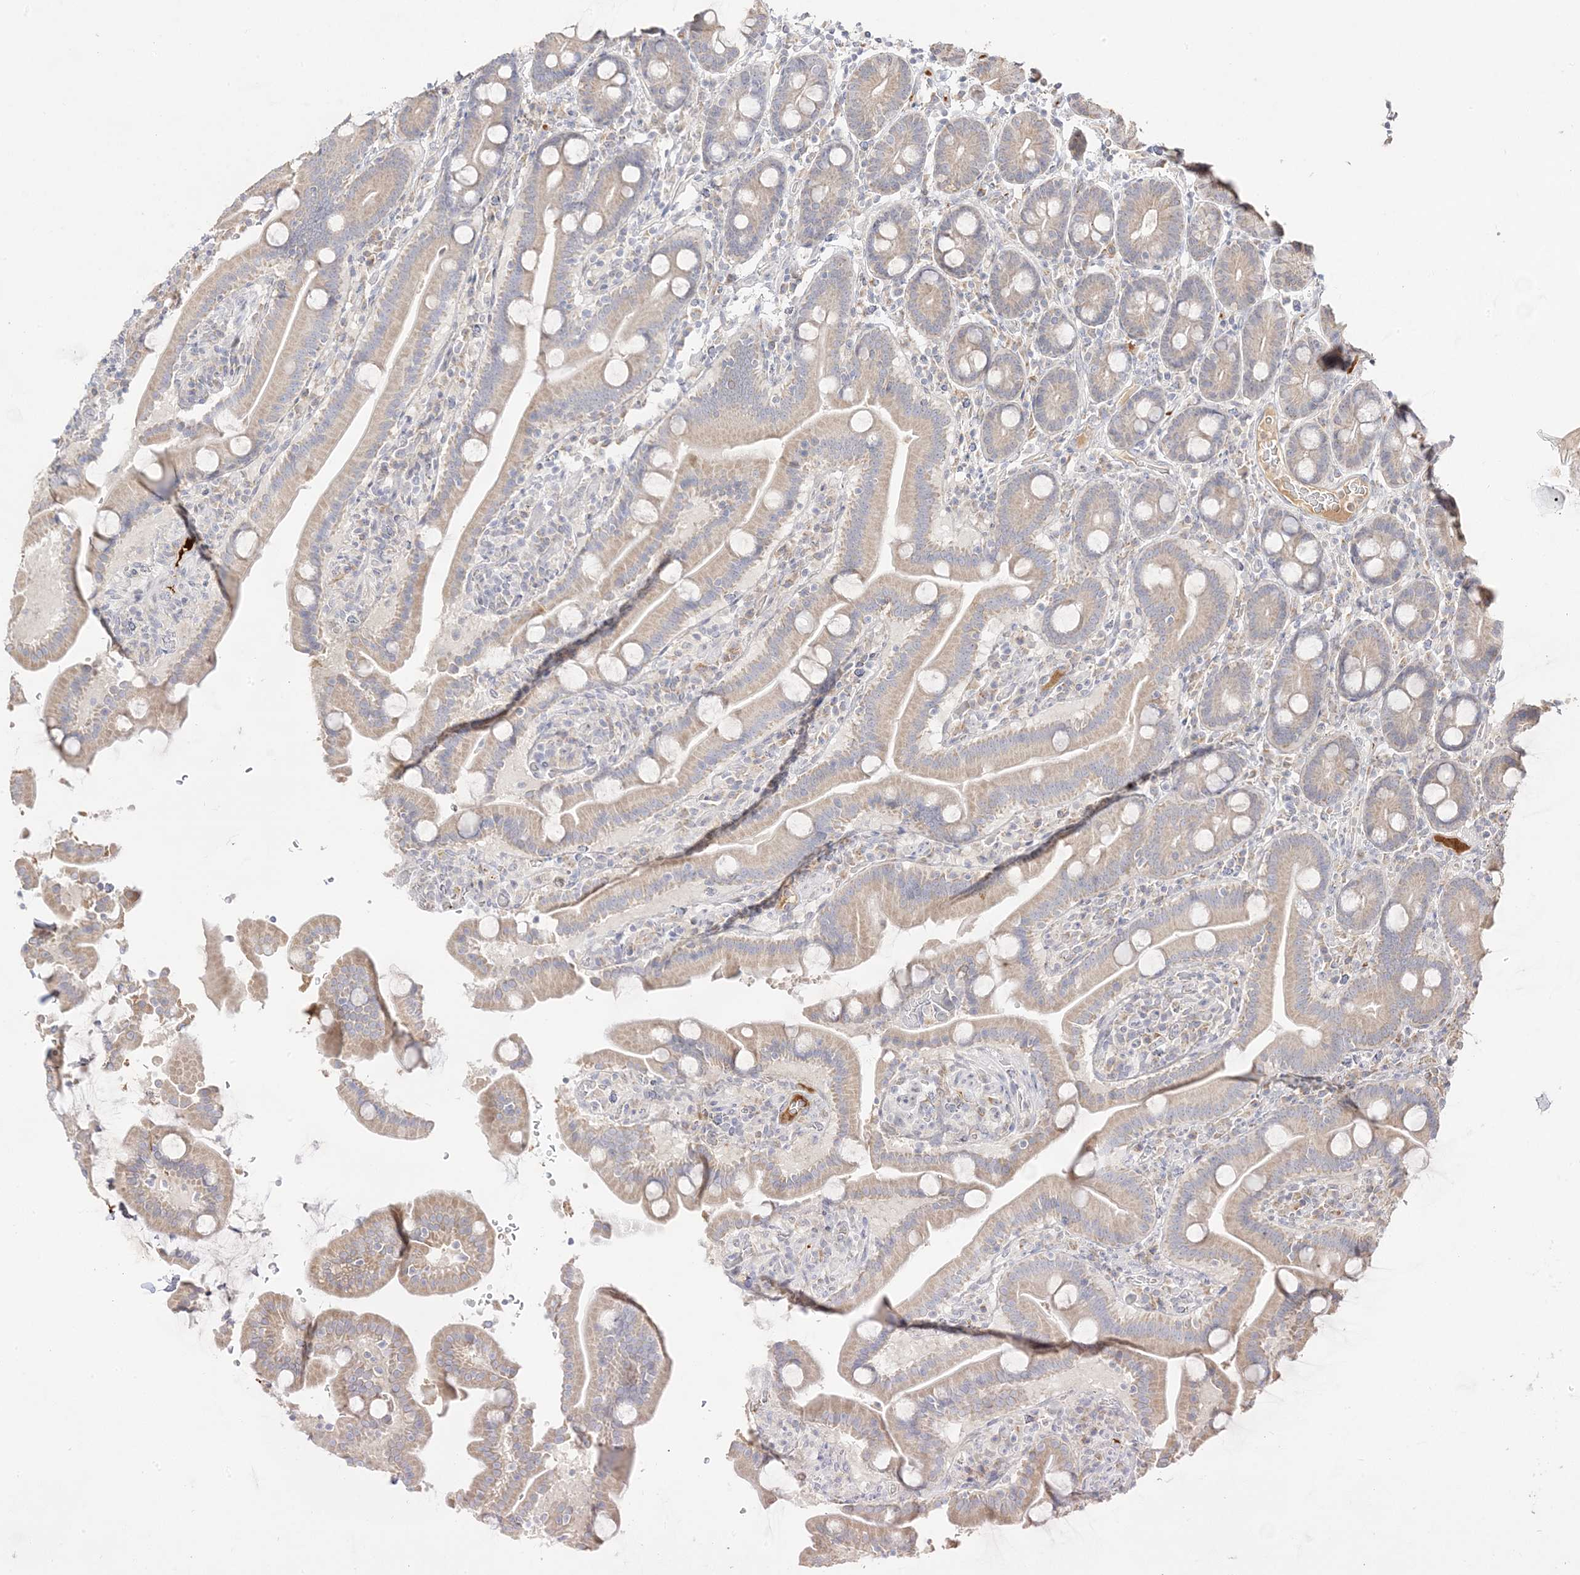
{"staining": {"intensity": "weak", "quantity": "25%-75%", "location": "cytoplasmic/membranous"}, "tissue": "duodenum", "cell_type": "Glandular cells", "image_type": "normal", "snomed": [{"axis": "morphology", "description": "Normal tissue, NOS"}, {"axis": "topography", "description": "Duodenum"}], "caption": "High-power microscopy captured an immunohistochemistry photomicrograph of unremarkable duodenum, revealing weak cytoplasmic/membranous expression in approximately 25%-75% of glandular cells. The protein is shown in brown color, while the nuclei are stained blue.", "gene": "TRANK1", "patient": {"sex": "male", "age": 55}}